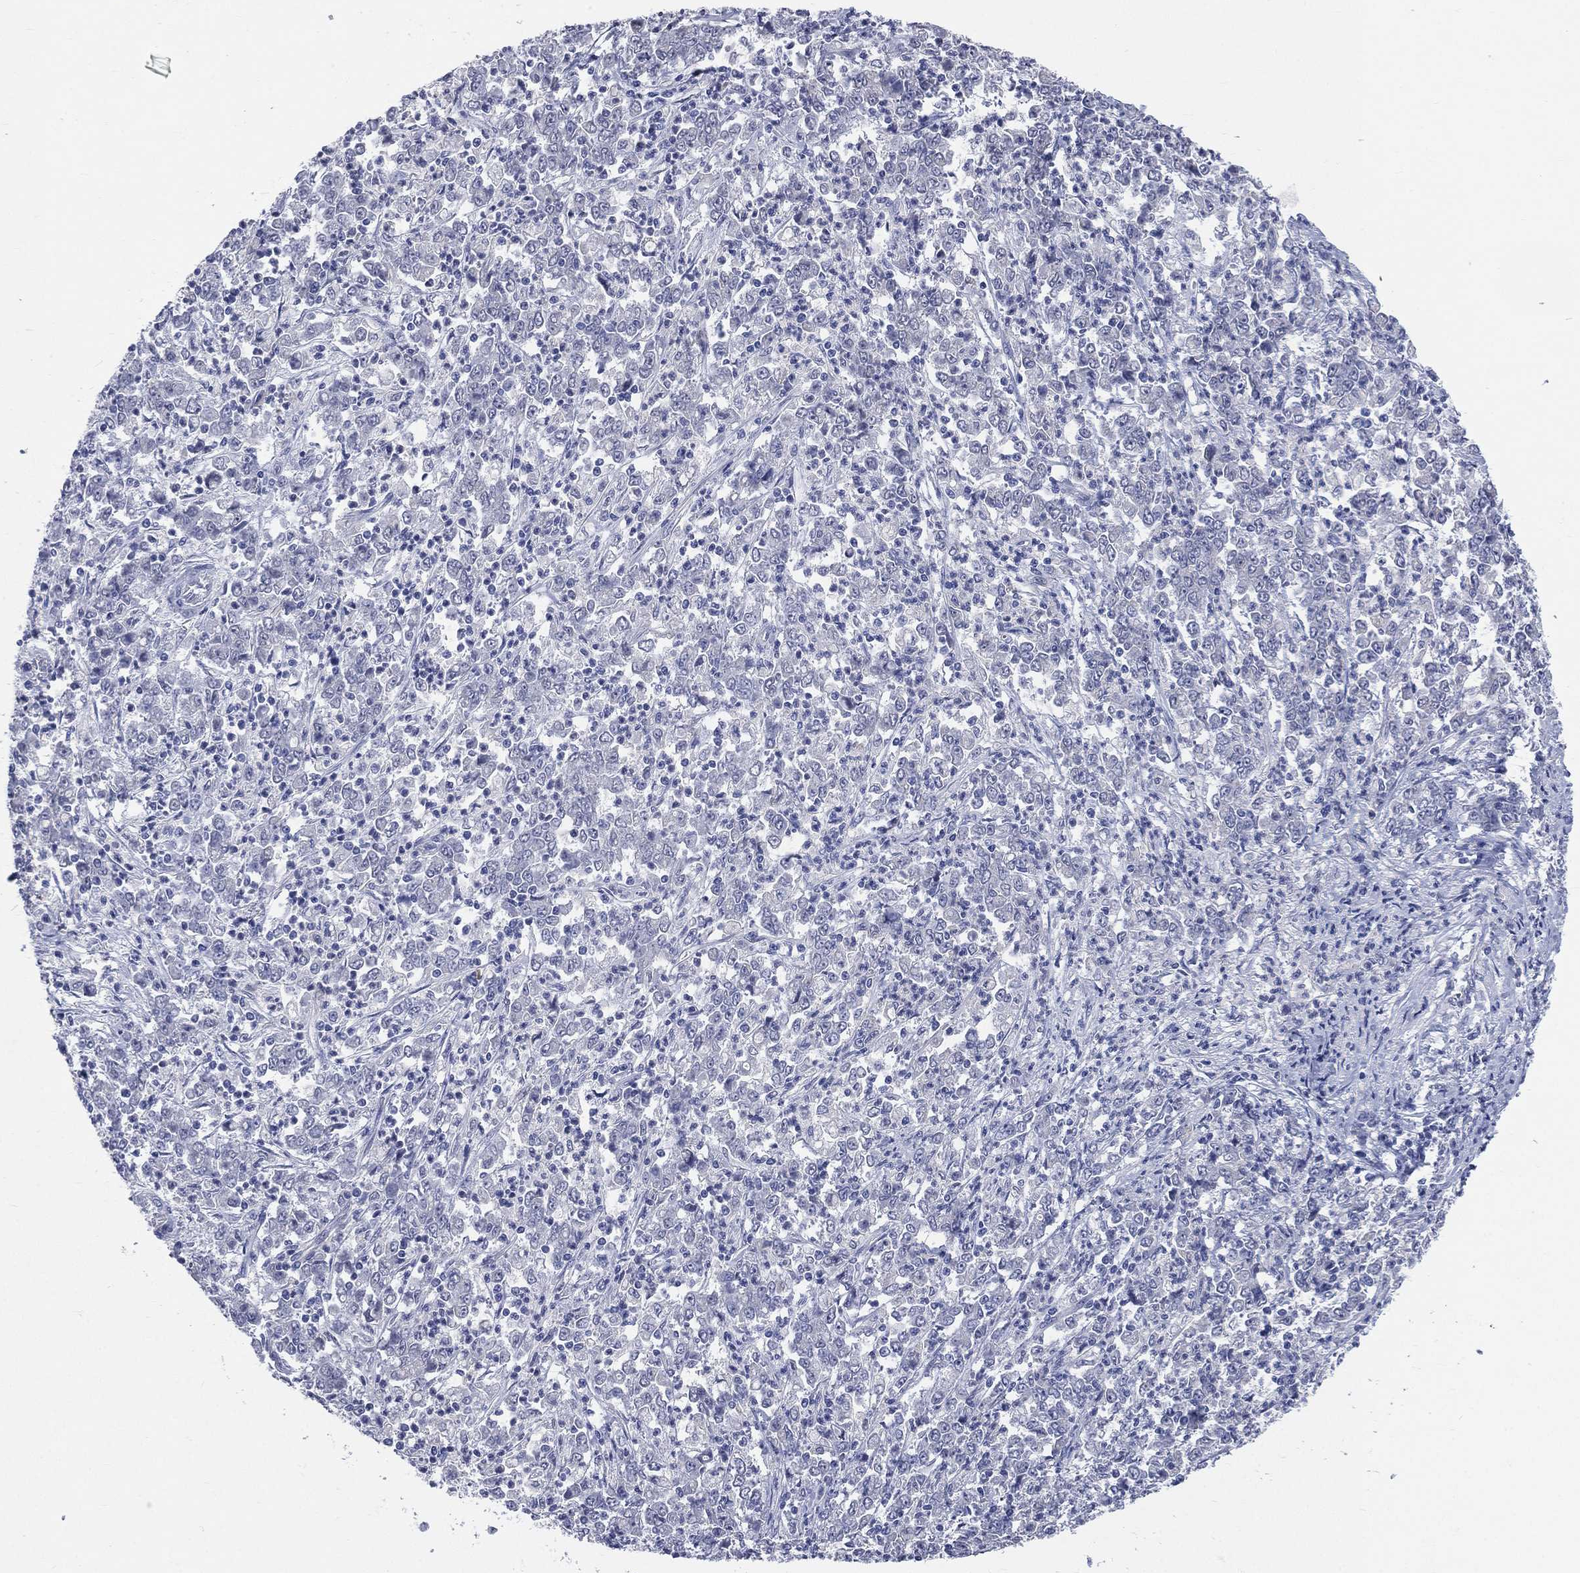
{"staining": {"intensity": "negative", "quantity": "none", "location": "none"}, "tissue": "stomach cancer", "cell_type": "Tumor cells", "image_type": "cancer", "snomed": [{"axis": "morphology", "description": "Adenocarcinoma, NOS"}, {"axis": "topography", "description": "Stomach, lower"}], "caption": "Tumor cells are negative for protein expression in human stomach cancer.", "gene": "AKAP3", "patient": {"sex": "female", "age": 71}}